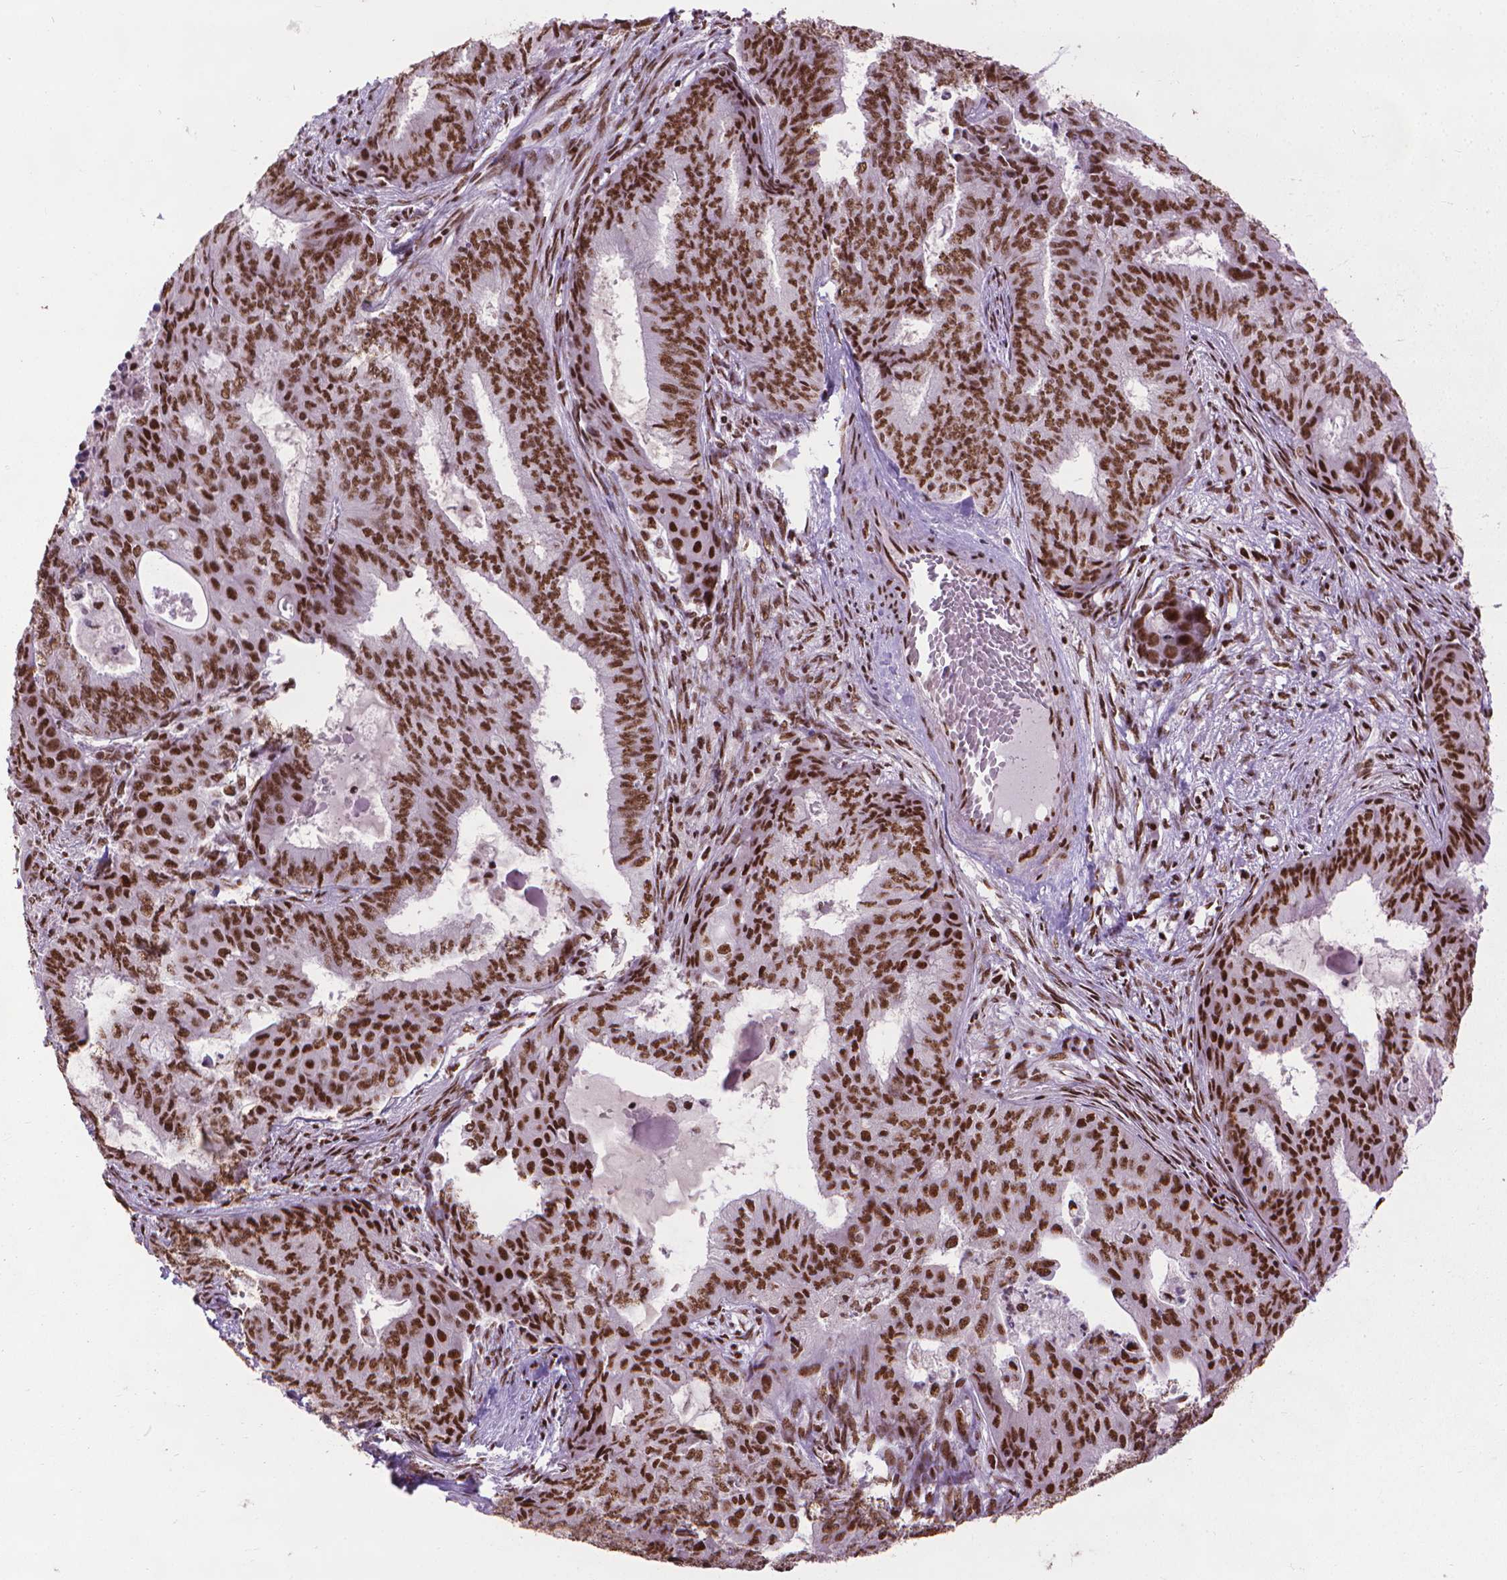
{"staining": {"intensity": "moderate", "quantity": ">75%", "location": "nuclear"}, "tissue": "endometrial cancer", "cell_type": "Tumor cells", "image_type": "cancer", "snomed": [{"axis": "morphology", "description": "Adenocarcinoma, NOS"}, {"axis": "topography", "description": "Endometrium"}], "caption": "Moderate nuclear protein staining is appreciated in about >75% of tumor cells in endometrial cancer (adenocarcinoma).", "gene": "AKAP8", "patient": {"sex": "female", "age": 62}}